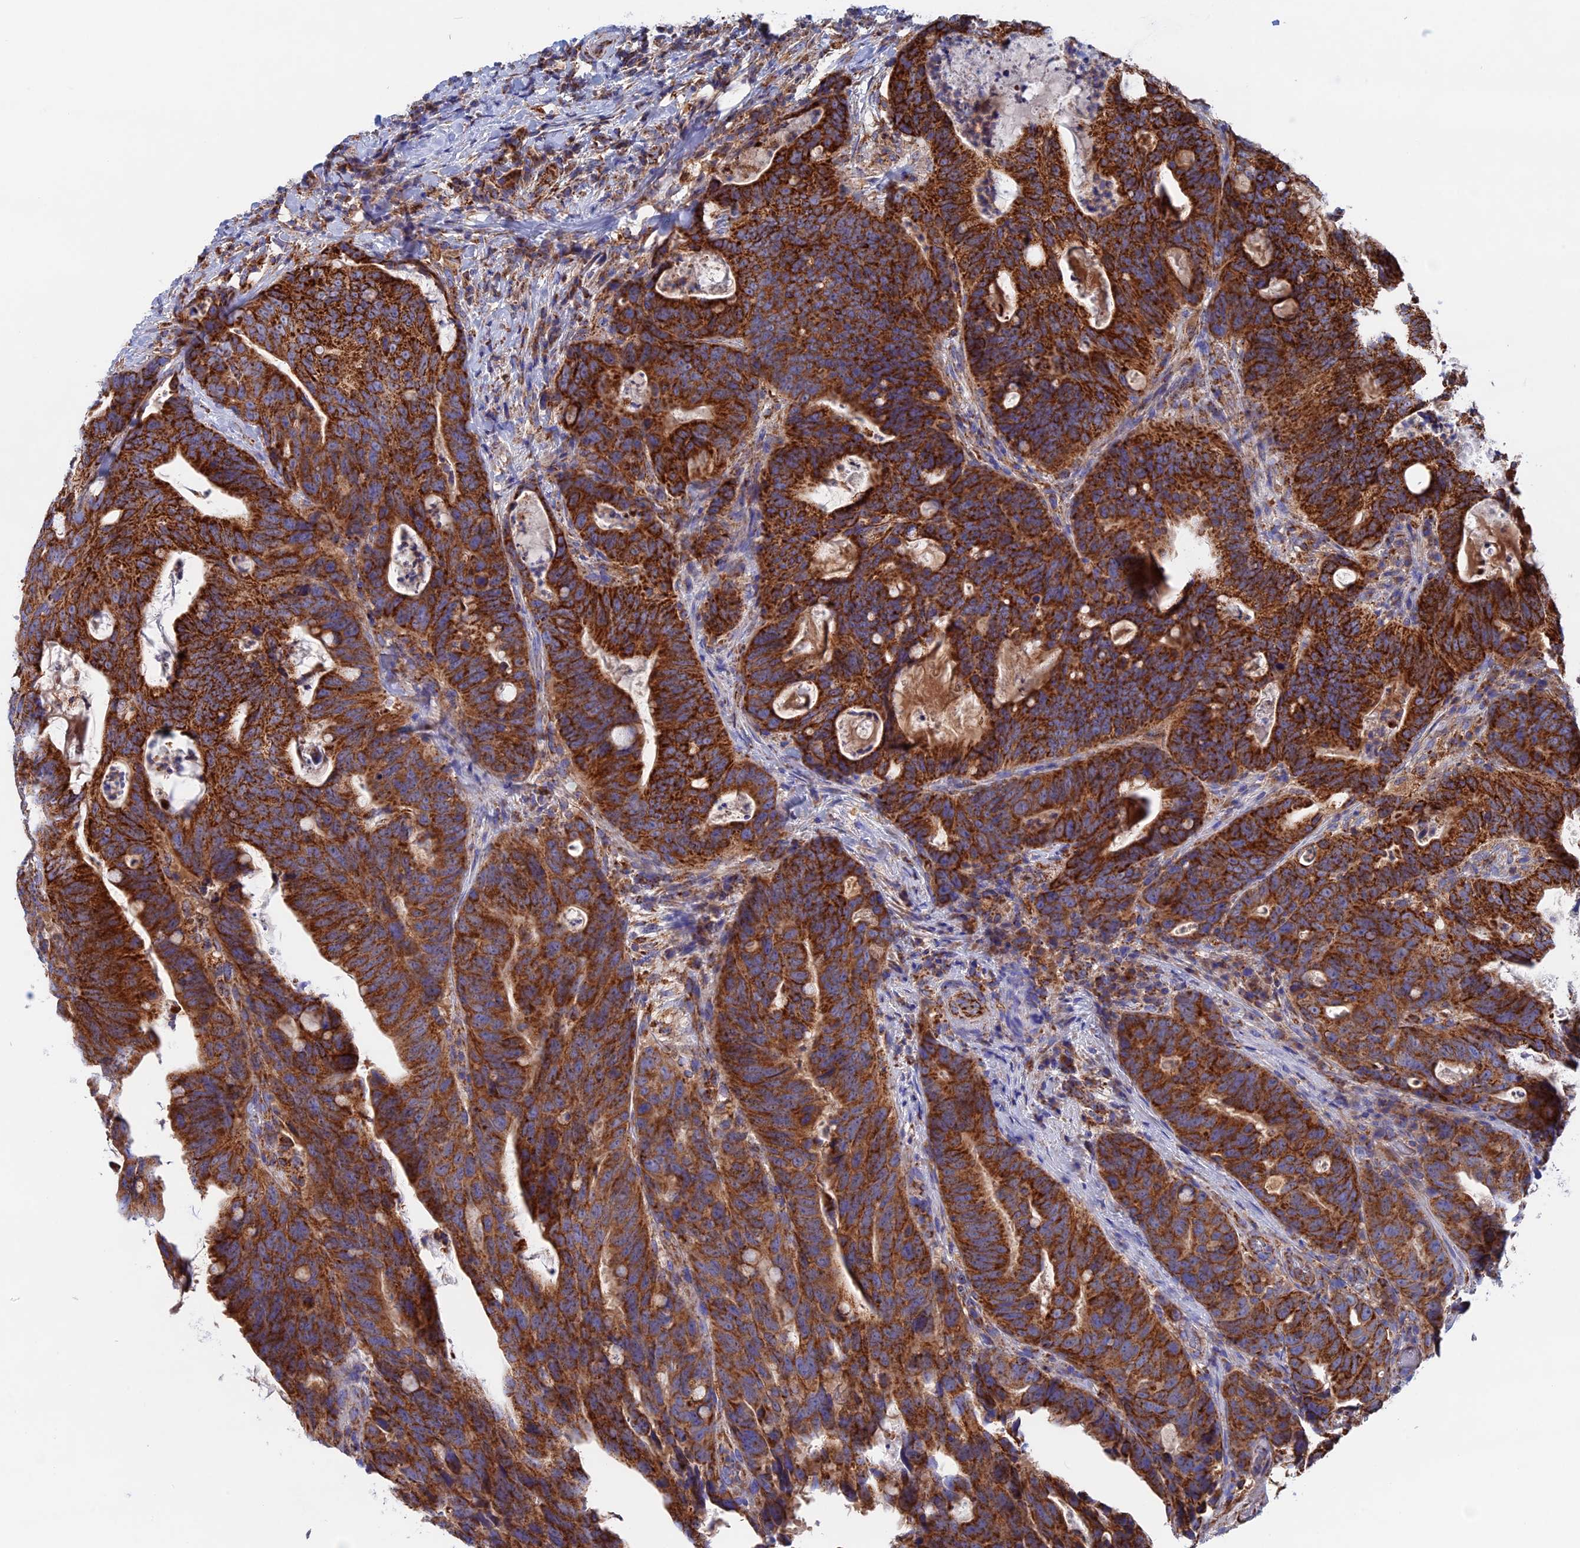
{"staining": {"intensity": "strong", "quantity": ">75%", "location": "cytoplasmic/membranous"}, "tissue": "colorectal cancer", "cell_type": "Tumor cells", "image_type": "cancer", "snomed": [{"axis": "morphology", "description": "Adenocarcinoma, NOS"}, {"axis": "topography", "description": "Colon"}], "caption": "Protein expression analysis of human colorectal adenocarcinoma reveals strong cytoplasmic/membranous positivity in about >75% of tumor cells.", "gene": "WDR83", "patient": {"sex": "female", "age": 82}}